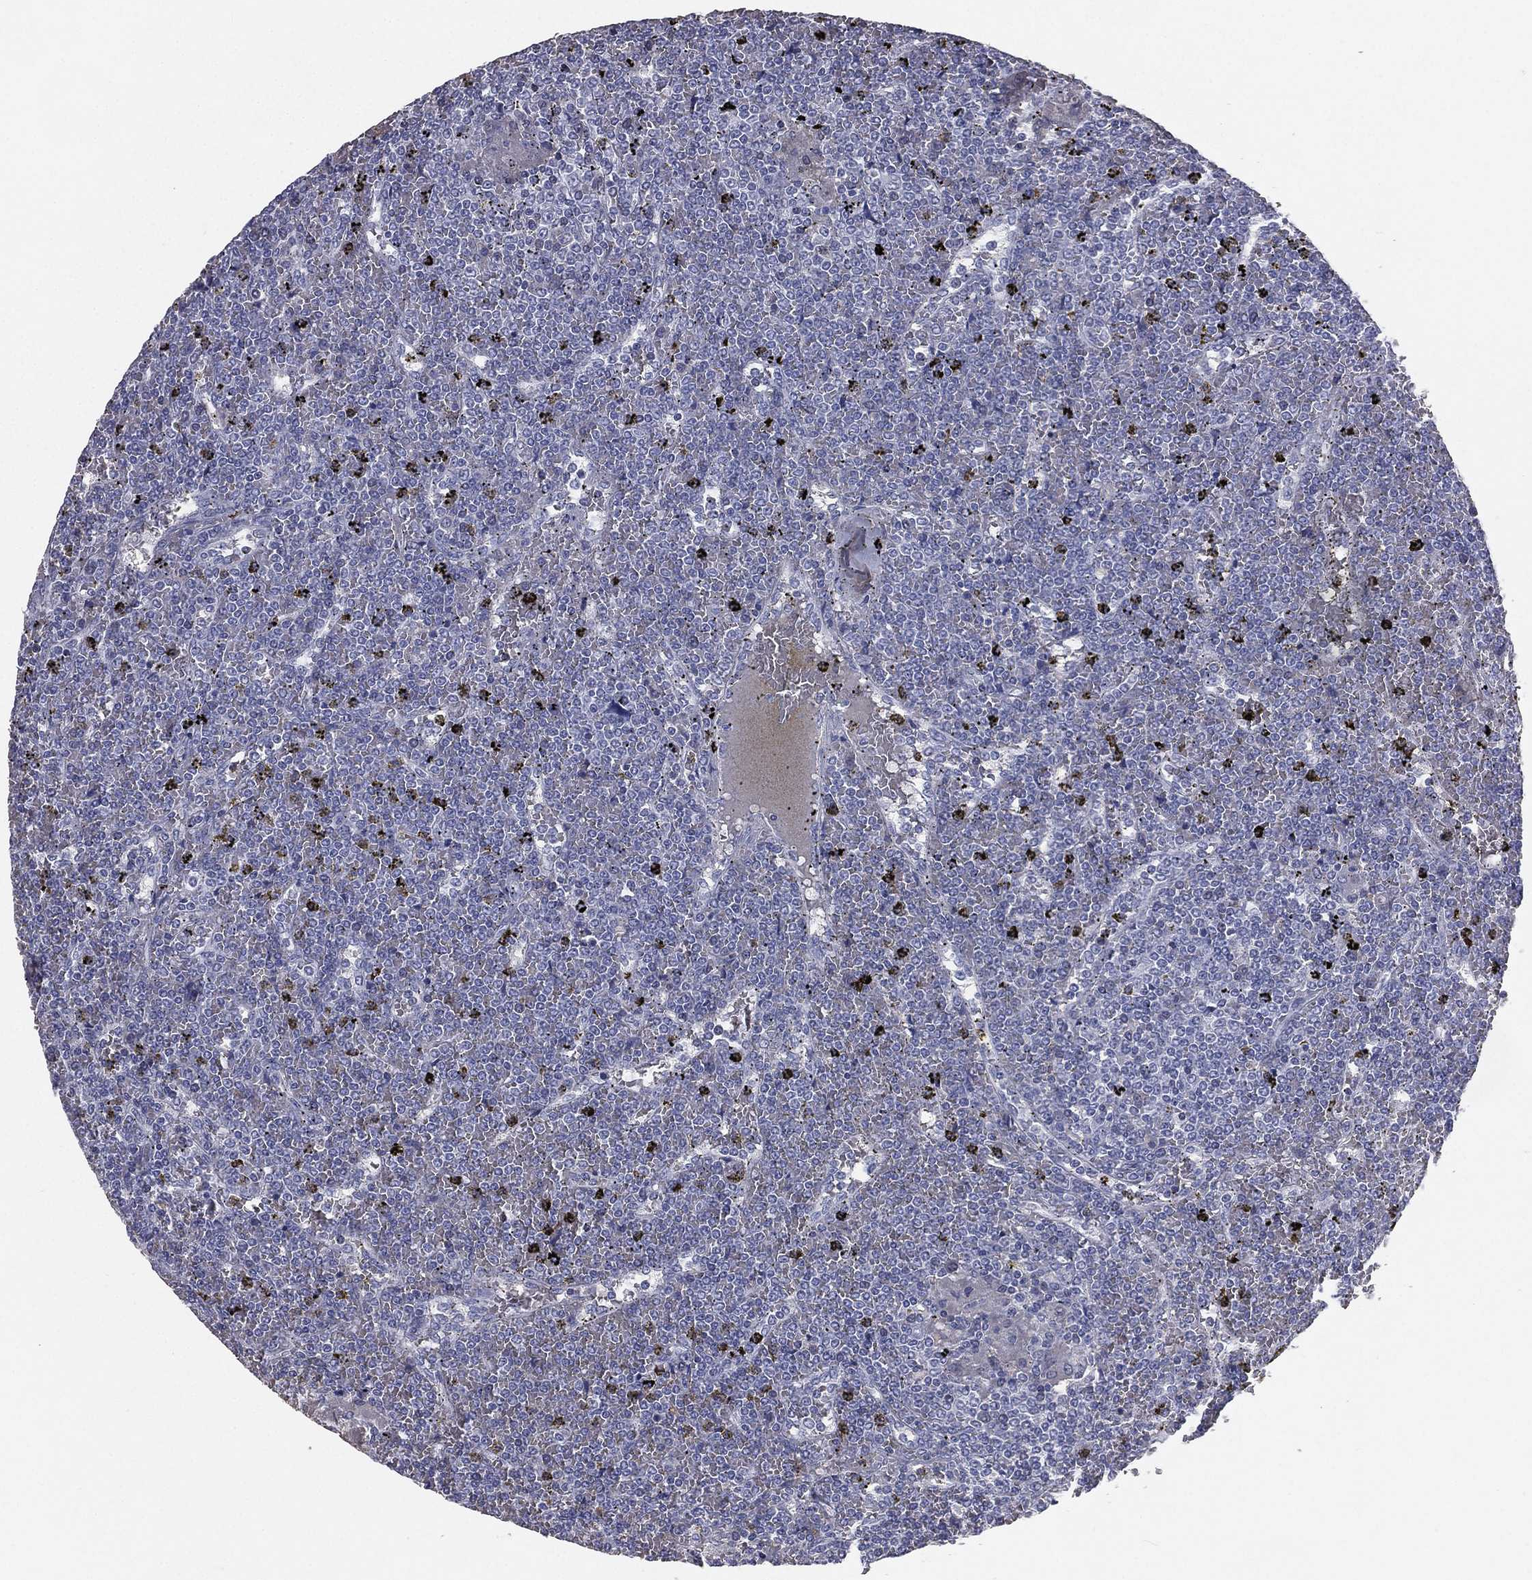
{"staining": {"intensity": "negative", "quantity": "none", "location": "none"}, "tissue": "lymphoma", "cell_type": "Tumor cells", "image_type": "cancer", "snomed": [{"axis": "morphology", "description": "Malignant lymphoma, non-Hodgkin's type, Low grade"}, {"axis": "topography", "description": "Spleen"}], "caption": "A high-resolution photomicrograph shows immunohistochemistry (IHC) staining of lymphoma, which reveals no significant staining in tumor cells. (DAB immunohistochemistry (IHC), high magnification).", "gene": "ESX1", "patient": {"sex": "female", "age": 19}}